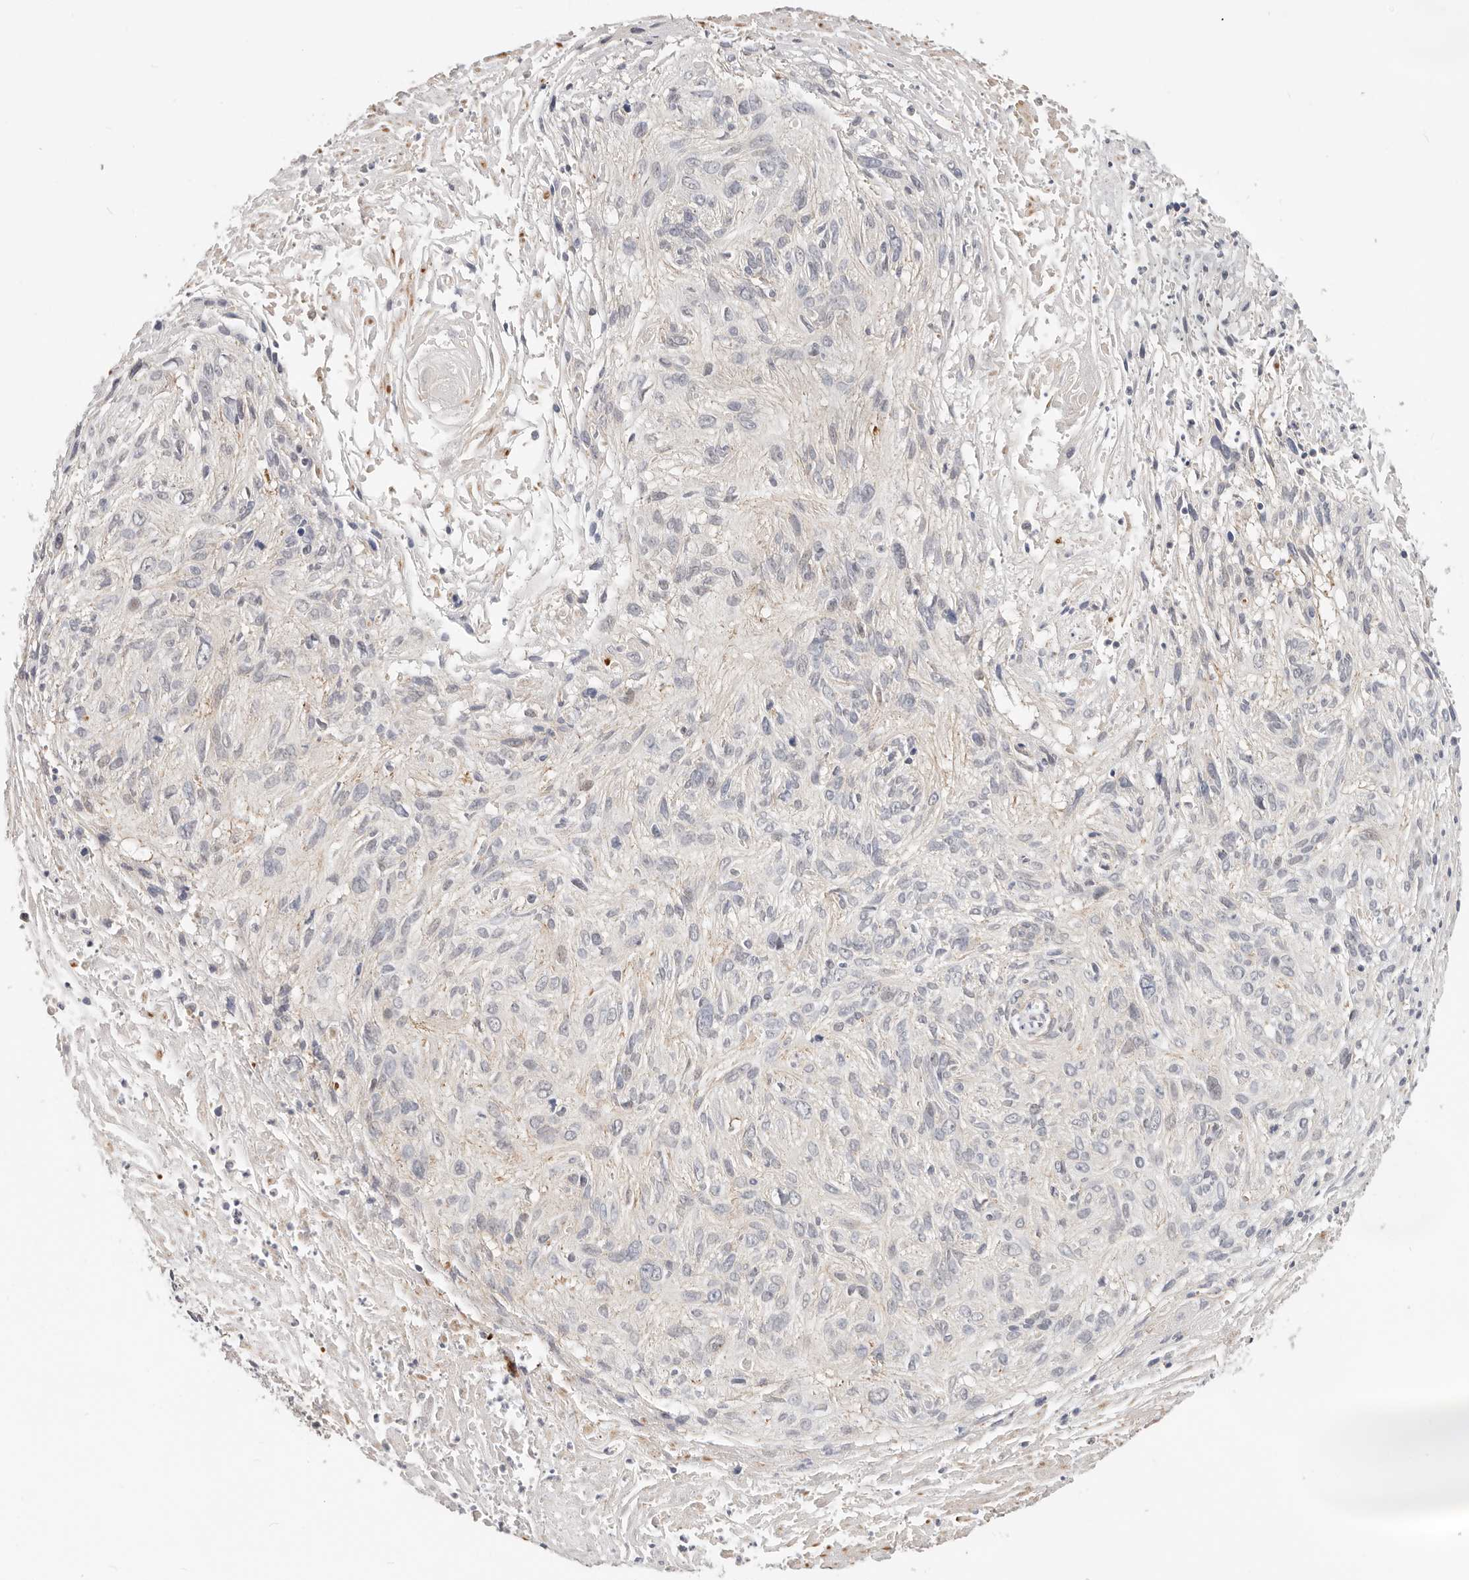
{"staining": {"intensity": "negative", "quantity": "none", "location": "none"}, "tissue": "cervical cancer", "cell_type": "Tumor cells", "image_type": "cancer", "snomed": [{"axis": "morphology", "description": "Squamous cell carcinoma, NOS"}, {"axis": "topography", "description": "Cervix"}], "caption": "This is an immunohistochemistry micrograph of human cervical cancer. There is no expression in tumor cells.", "gene": "ZRANB1", "patient": {"sex": "female", "age": 51}}